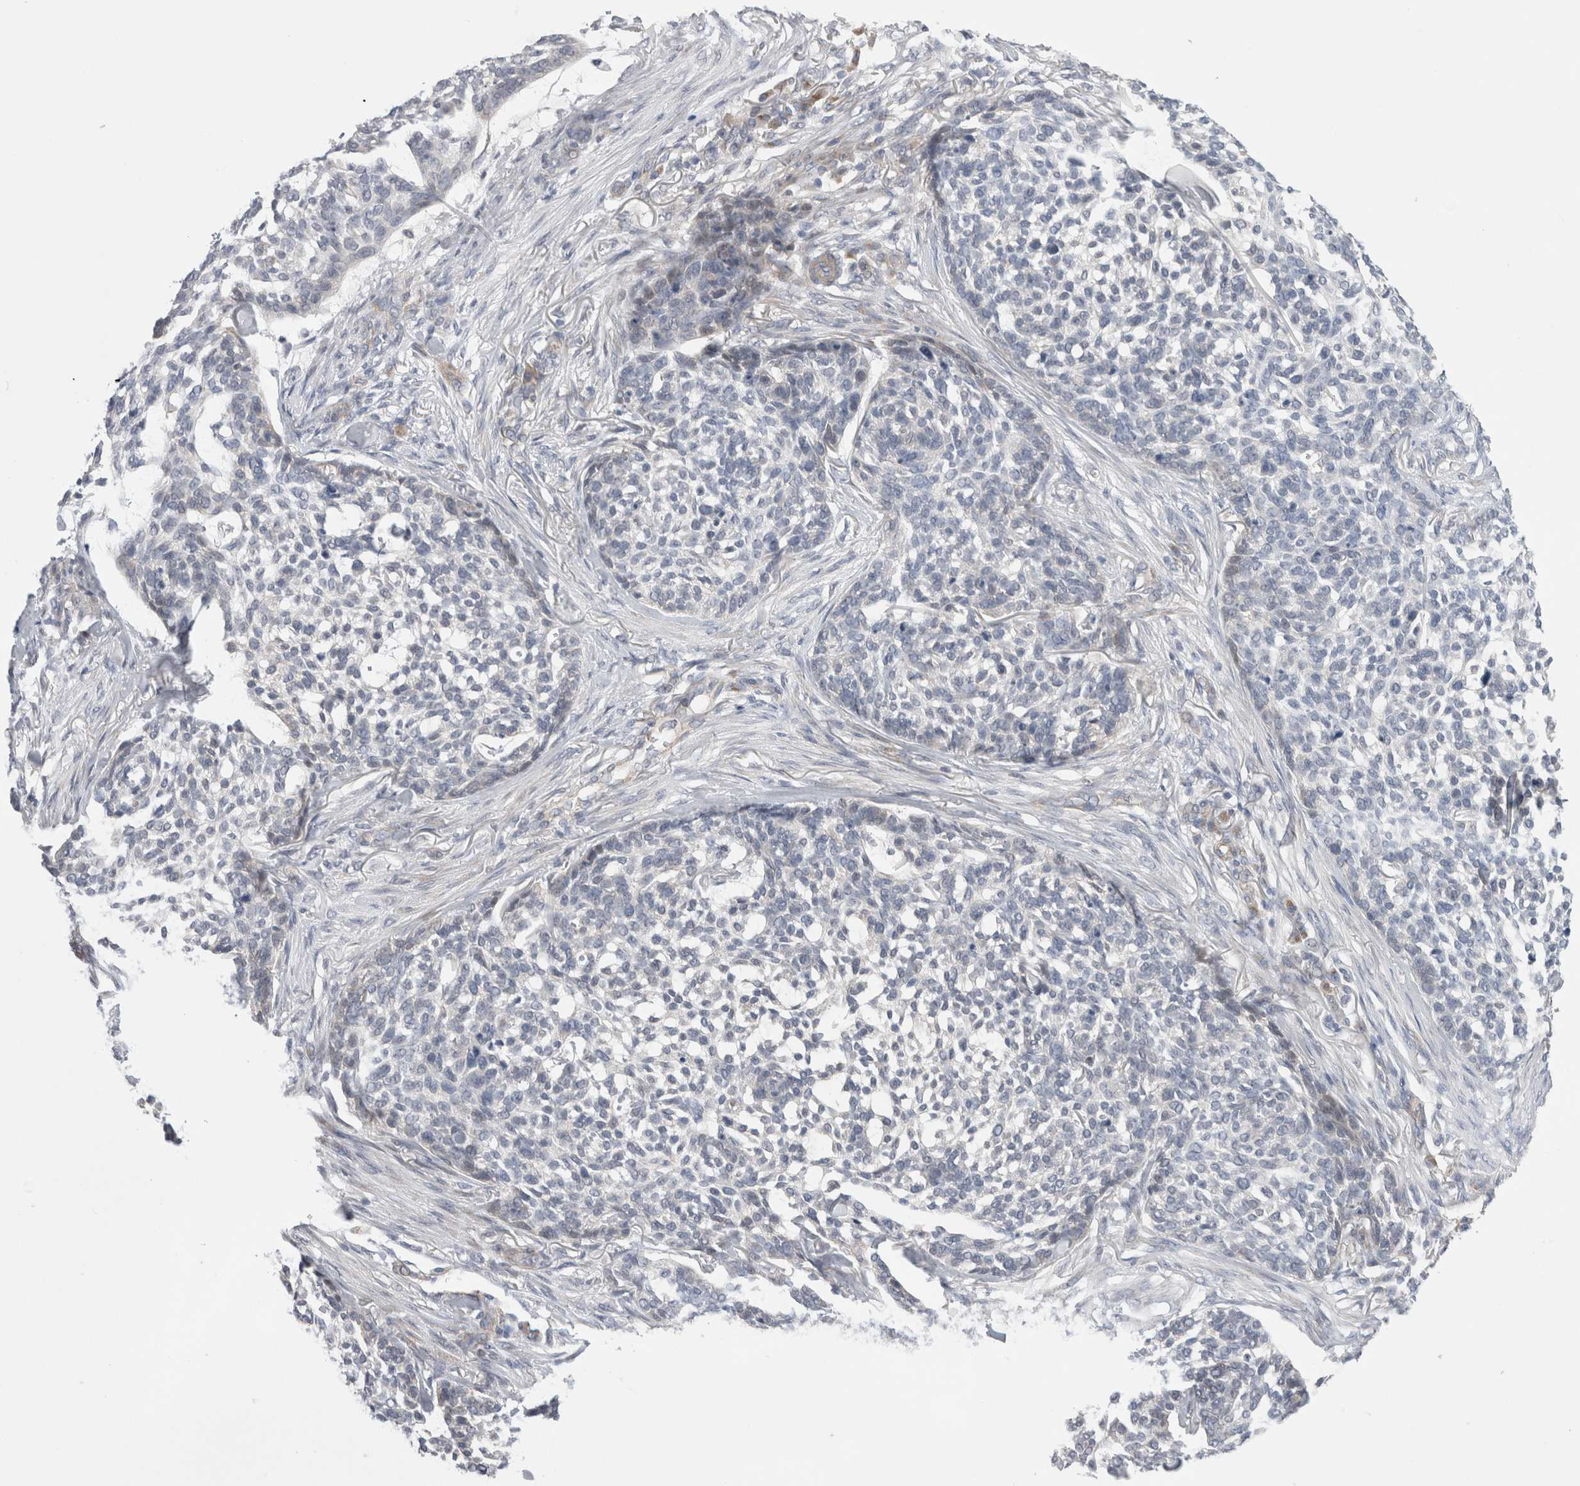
{"staining": {"intensity": "negative", "quantity": "none", "location": "none"}, "tissue": "skin cancer", "cell_type": "Tumor cells", "image_type": "cancer", "snomed": [{"axis": "morphology", "description": "Basal cell carcinoma"}, {"axis": "topography", "description": "Skin"}], "caption": "An image of skin basal cell carcinoma stained for a protein demonstrates no brown staining in tumor cells.", "gene": "TAFA5", "patient": {"sex": "female", "age": 64}}